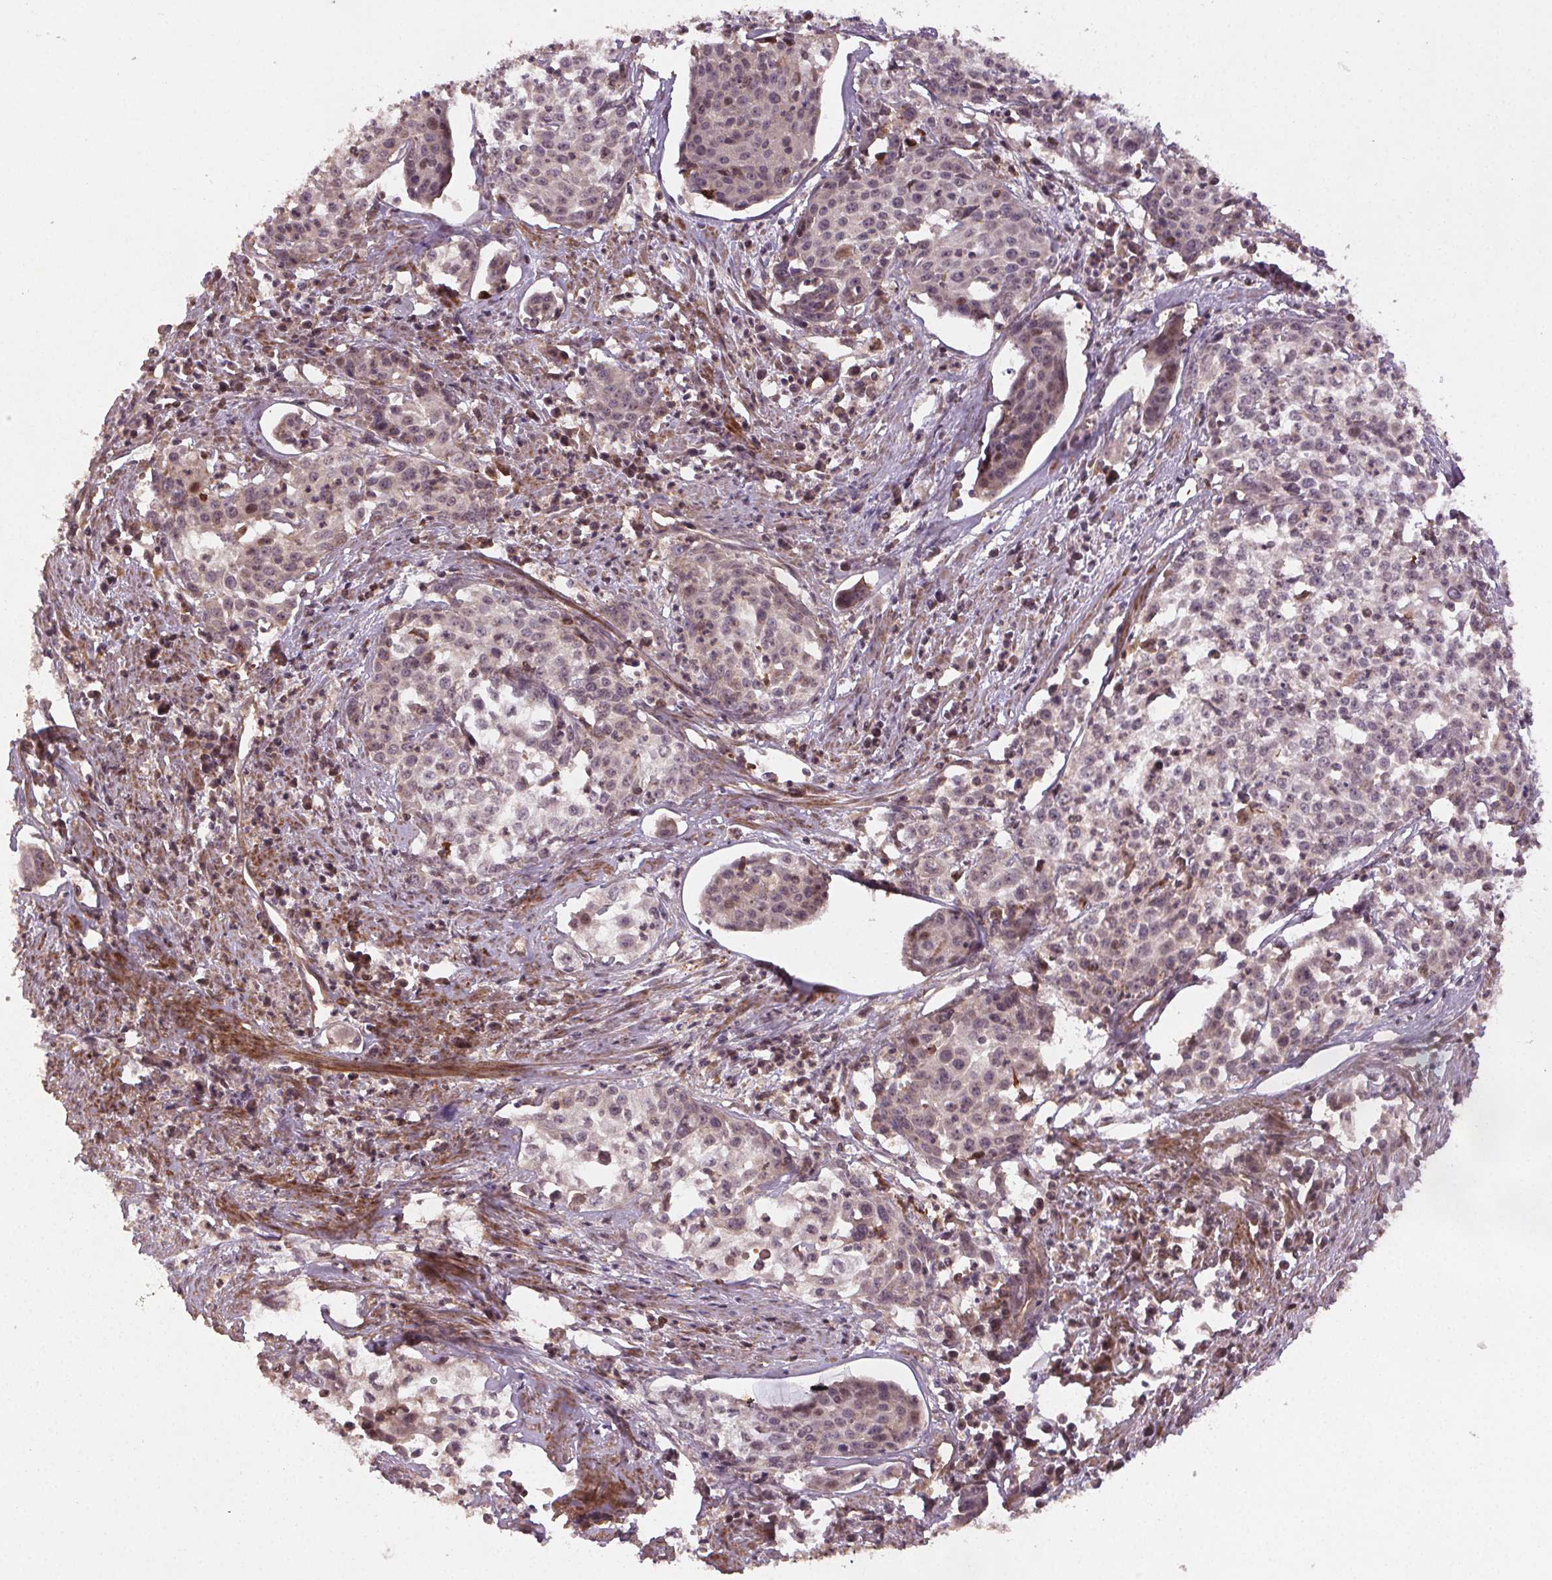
{"staining": {"intensity": "weak", "quantity": "<25%", "location": "nuclear"}, "tissue": "cervical cancer", "cell_type": "Tumor cells", "image_type": "cancer", "snomed": [{"axis": "morphology", "description": "Squamous cell carcinoma, NOS"}, {"axis": "topography", "description": "Cervix"}], "caption": "A high-resolution image shows immunohistochemistry (IHC) staining of cervical squamous cell carcinoma, which shows no significant staining in tumor cells.", "gene": "SEC14L2", "patient": {"sex": "female", "age": 39}}